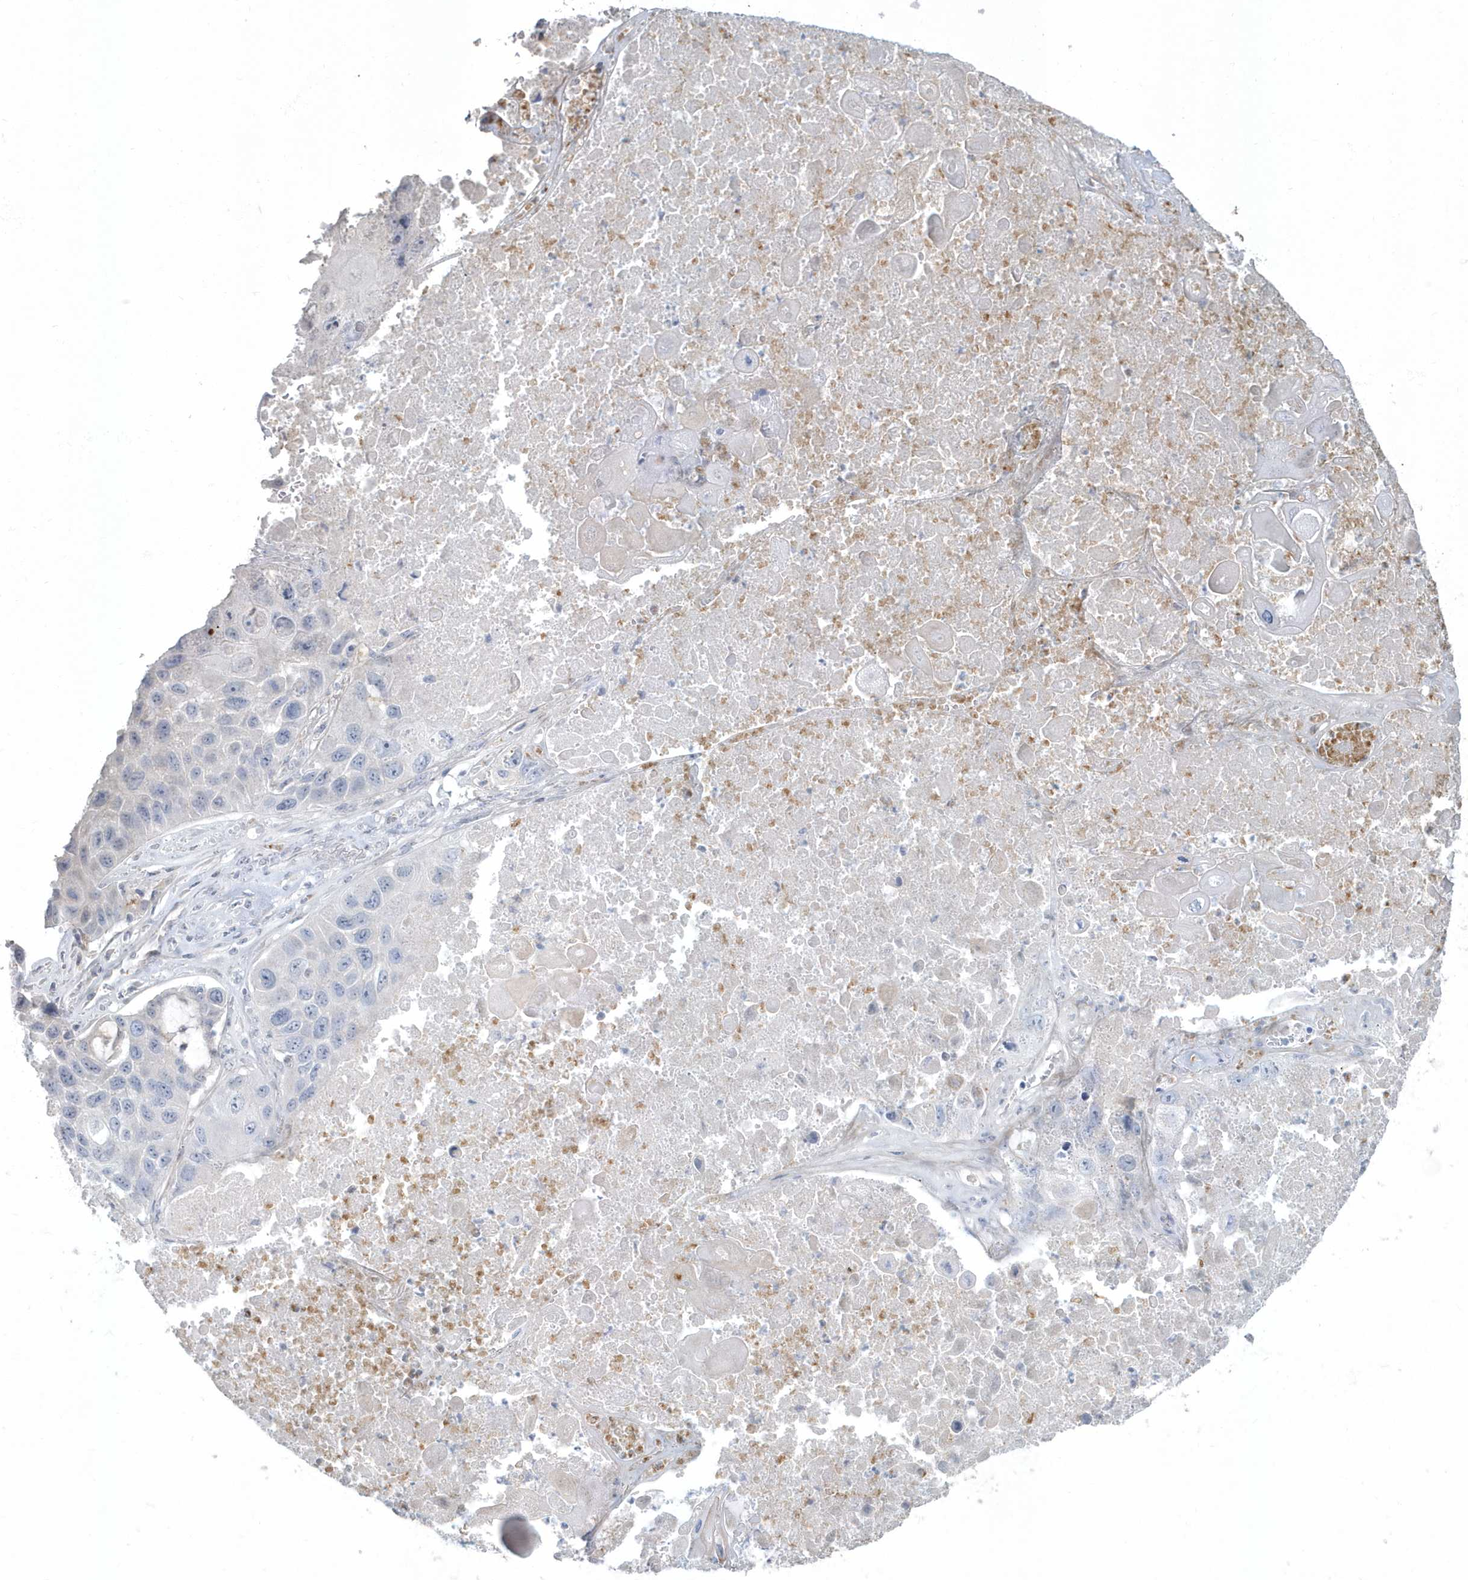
{"staining": {"intensity": "negative", "quantity": "none", "location": "none"}, "tissue": "lung cancer", "cell_type": "Tumor cells", "image_type": "cancer", "snomed": [{"axis": "morphology", "description": "Squamous cell carcinoma, NOS"}, {"axis": "topography", "description": "Lung"}], "caption": "Immunohistochemical staining of lung cancer (squamous cell carcinoma) exhibits no significant expression in tumor cells.", "gene": "MYOT", "patient": {"sex": "male", "age": 61}}